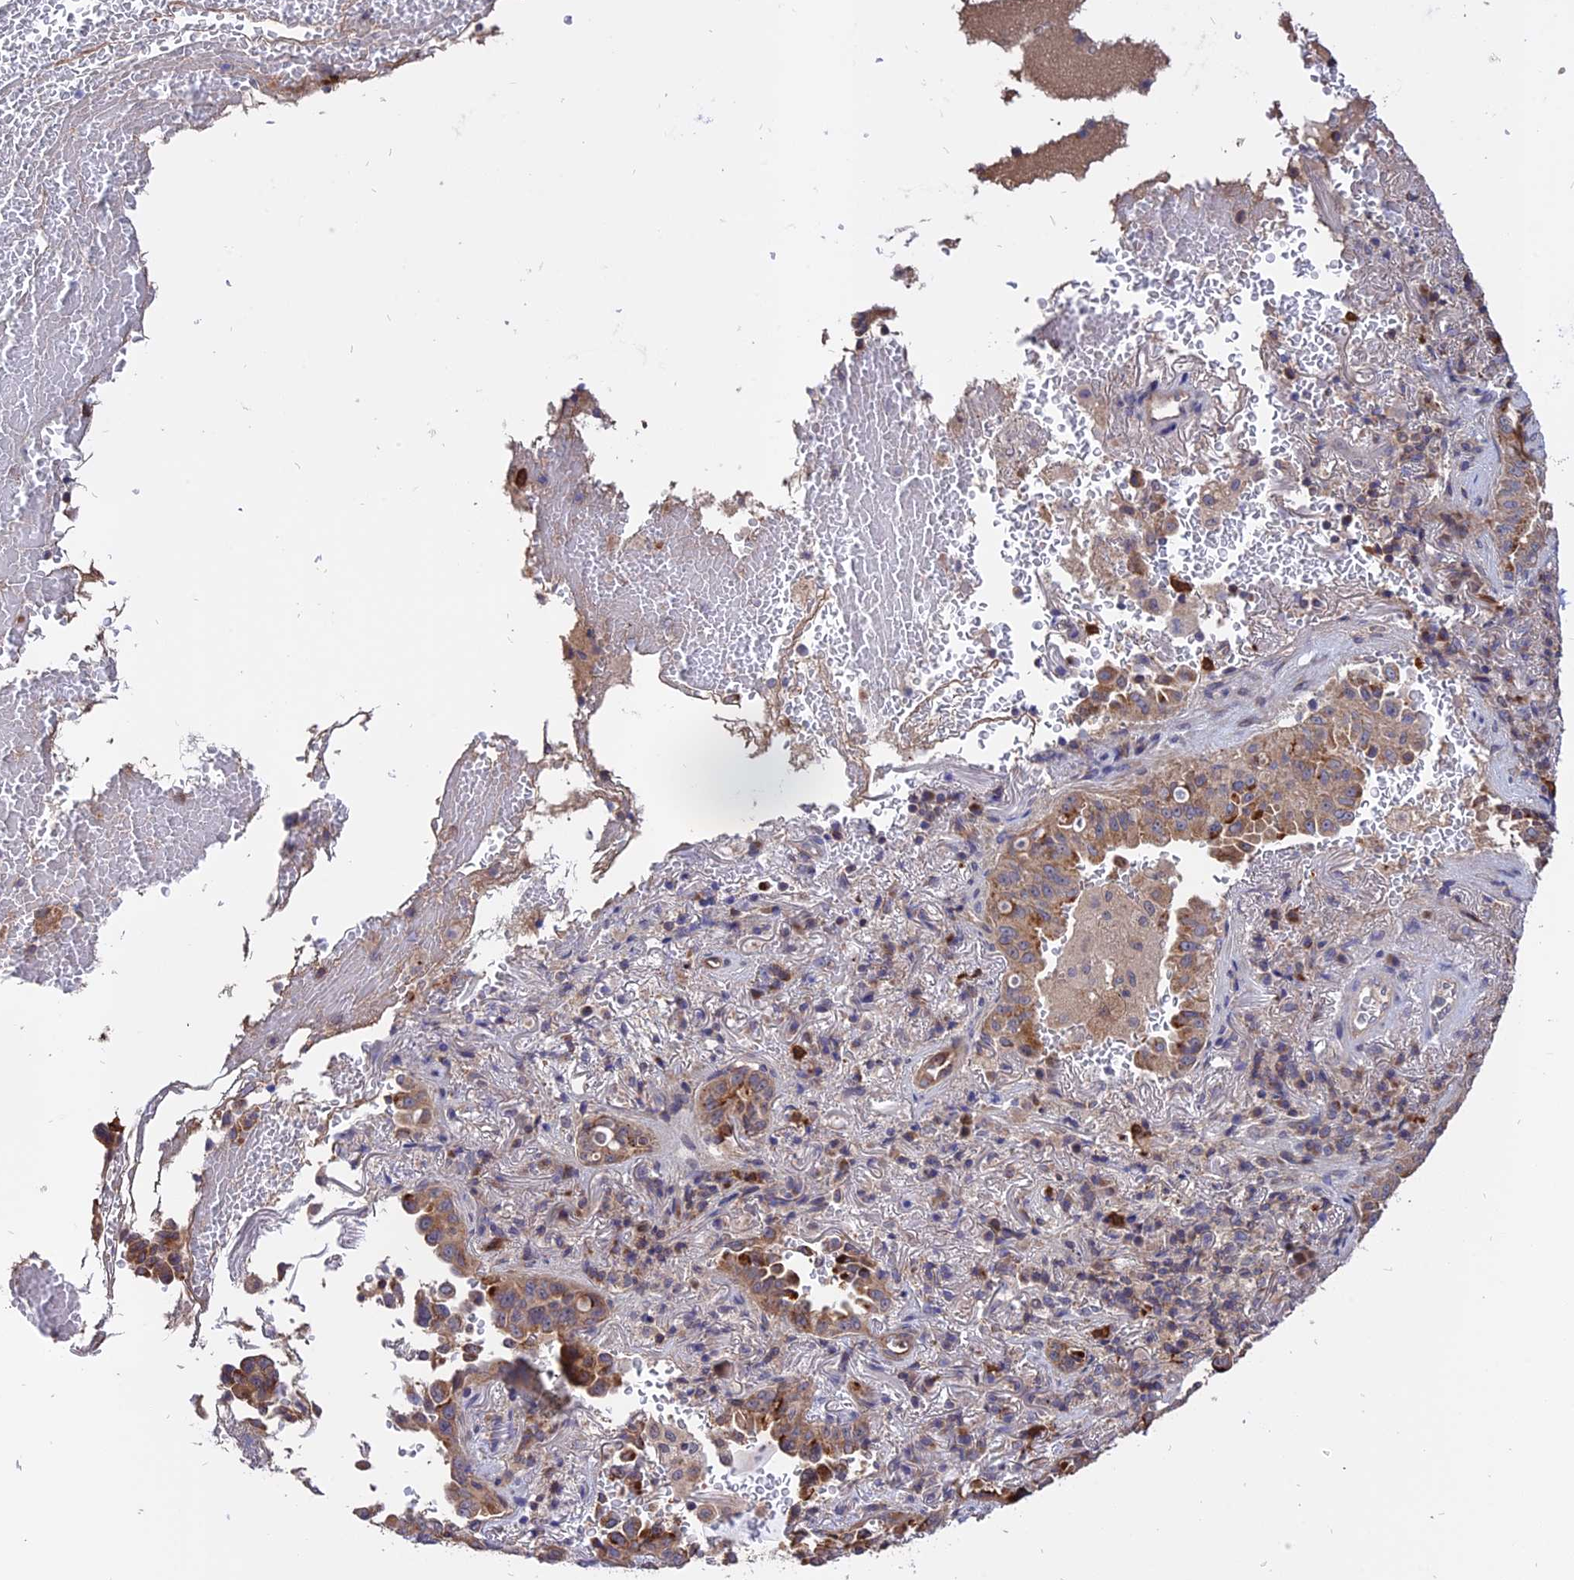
{"staining": {"intensity": "moderate", "quantity": "<25%", "location": "cytoplasmic/membranous"}, "tissue": "lung cancer", "cell_type": "Tumor cells", "image_type": "cancer", "snomed": [{"axis": "morphology", "description": "Adenocarcinoma, NOS"}, {"axis": "topography", "description": "Lung"}], "caption": "DAB (3,3'-diaminobenzidine) immunohistochemical staining of human adenocarcinoma (lung) exhibits moderate cytoplasmic/membranous protein positivity in about <25% of tumor cells. The staining was performed using DAB, with brown indicating positive protein expression. Nuclei are stained blue with hematoxylin.", "gene": "CARMIL2", "patient": {"sex": "female", "age": 69}}